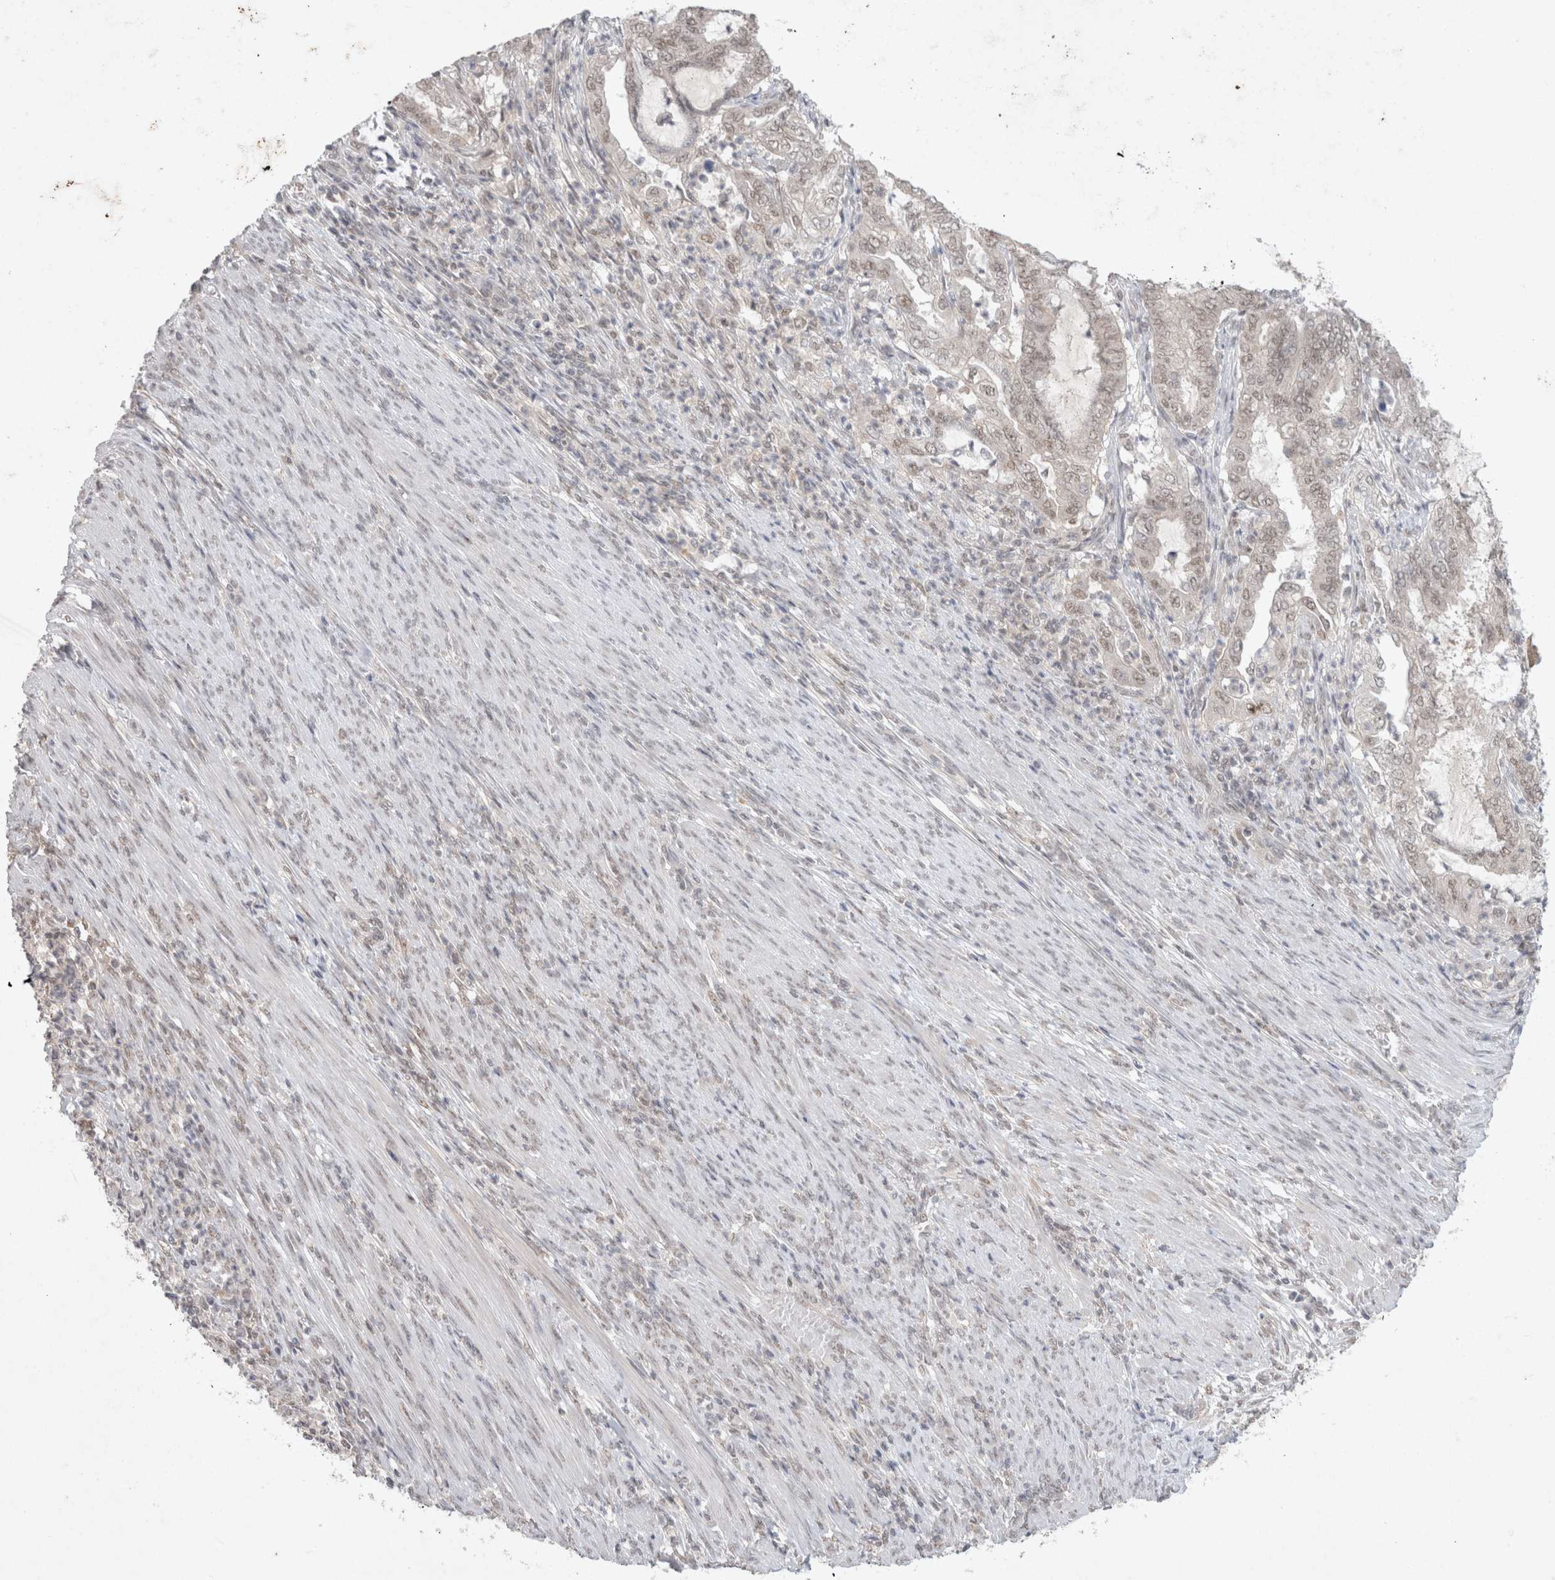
{"staining": {"intensity": "weak", "quantity": ">75%", "location": "nuclear"}, "tissue": "endometrial cancer", "cell_type": "Tumor cells", "image_type": "cancer", "snomed": [{"axis": "morphology", "description": "Adenocarcinoma, NOS"}, {"axis": "topography", "description": "Endometrium"}], "caption": "A low amount of weak nuclear staining is seen in approximately >75% of tumor cells in endometrial adenocarcinoma tissue. (Brightfield microscopy of DAB IHC at high magnification).", "gene": "FBXO42", "patient": {"sex": "female", "age": 49}}